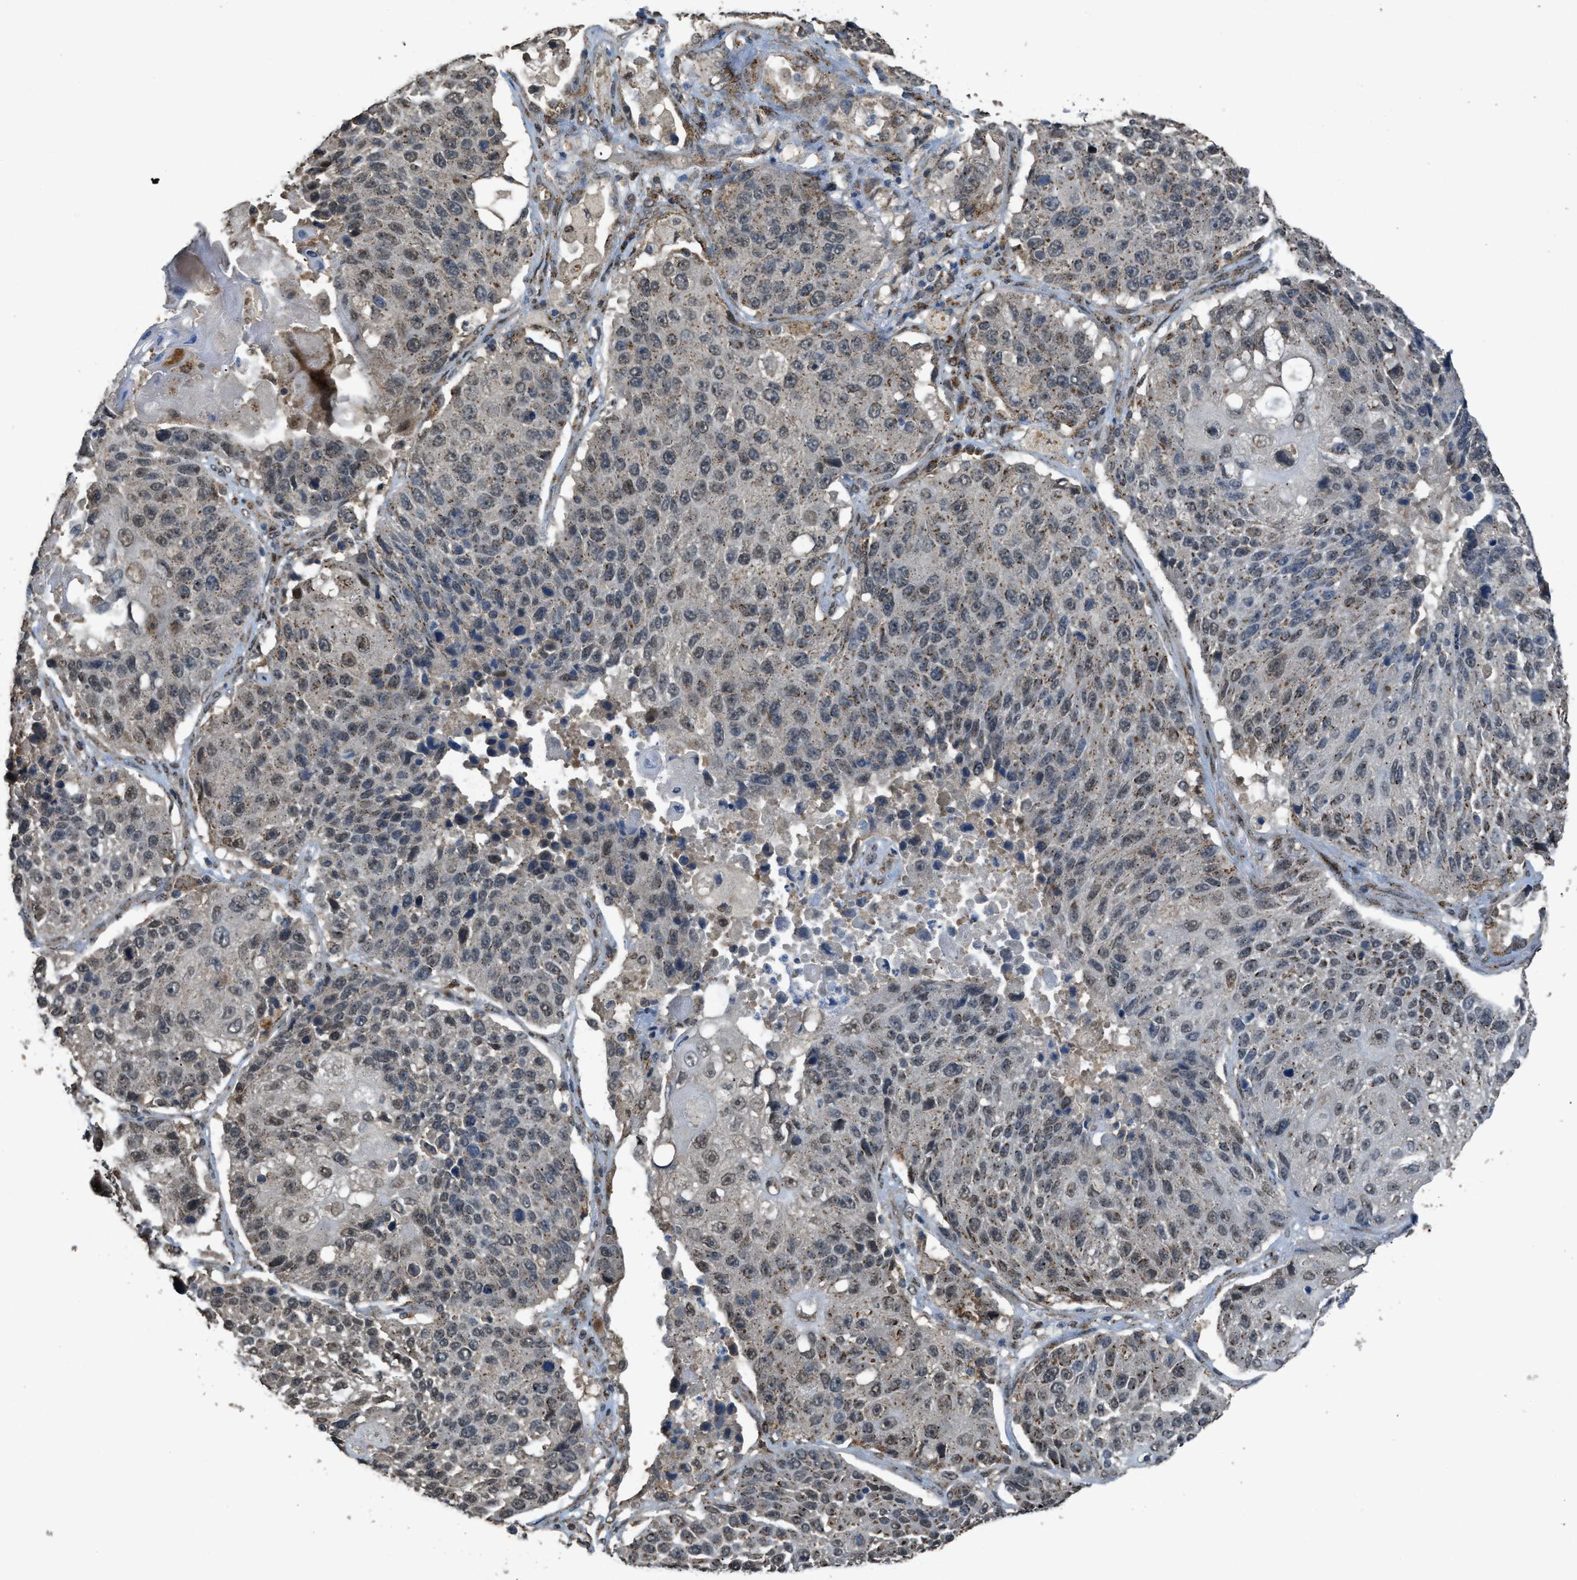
{"staining": {"intensity": "moderate", "quantity": "25%-75%", "location": "cytoplasmic/membranous,nuclear"}, "tissue": "lung cancer", "cell_type": "Tumor cells", "image_type": "cancer", "snomed": [{"axis": "morphology", "description": "Squamous cell carcinoma, NOS"}, {"axis": "topography", "description": "Lung"}], "caption": "The photomicrograph displays staining of squamous cell carcinoma (lung), revealing moderate cytoplasmic/membranous and nuclear protein positivity (brown color) within tumor cells.", "gene": "IPO7", "patient": {"sex": "male", "age": 61}}